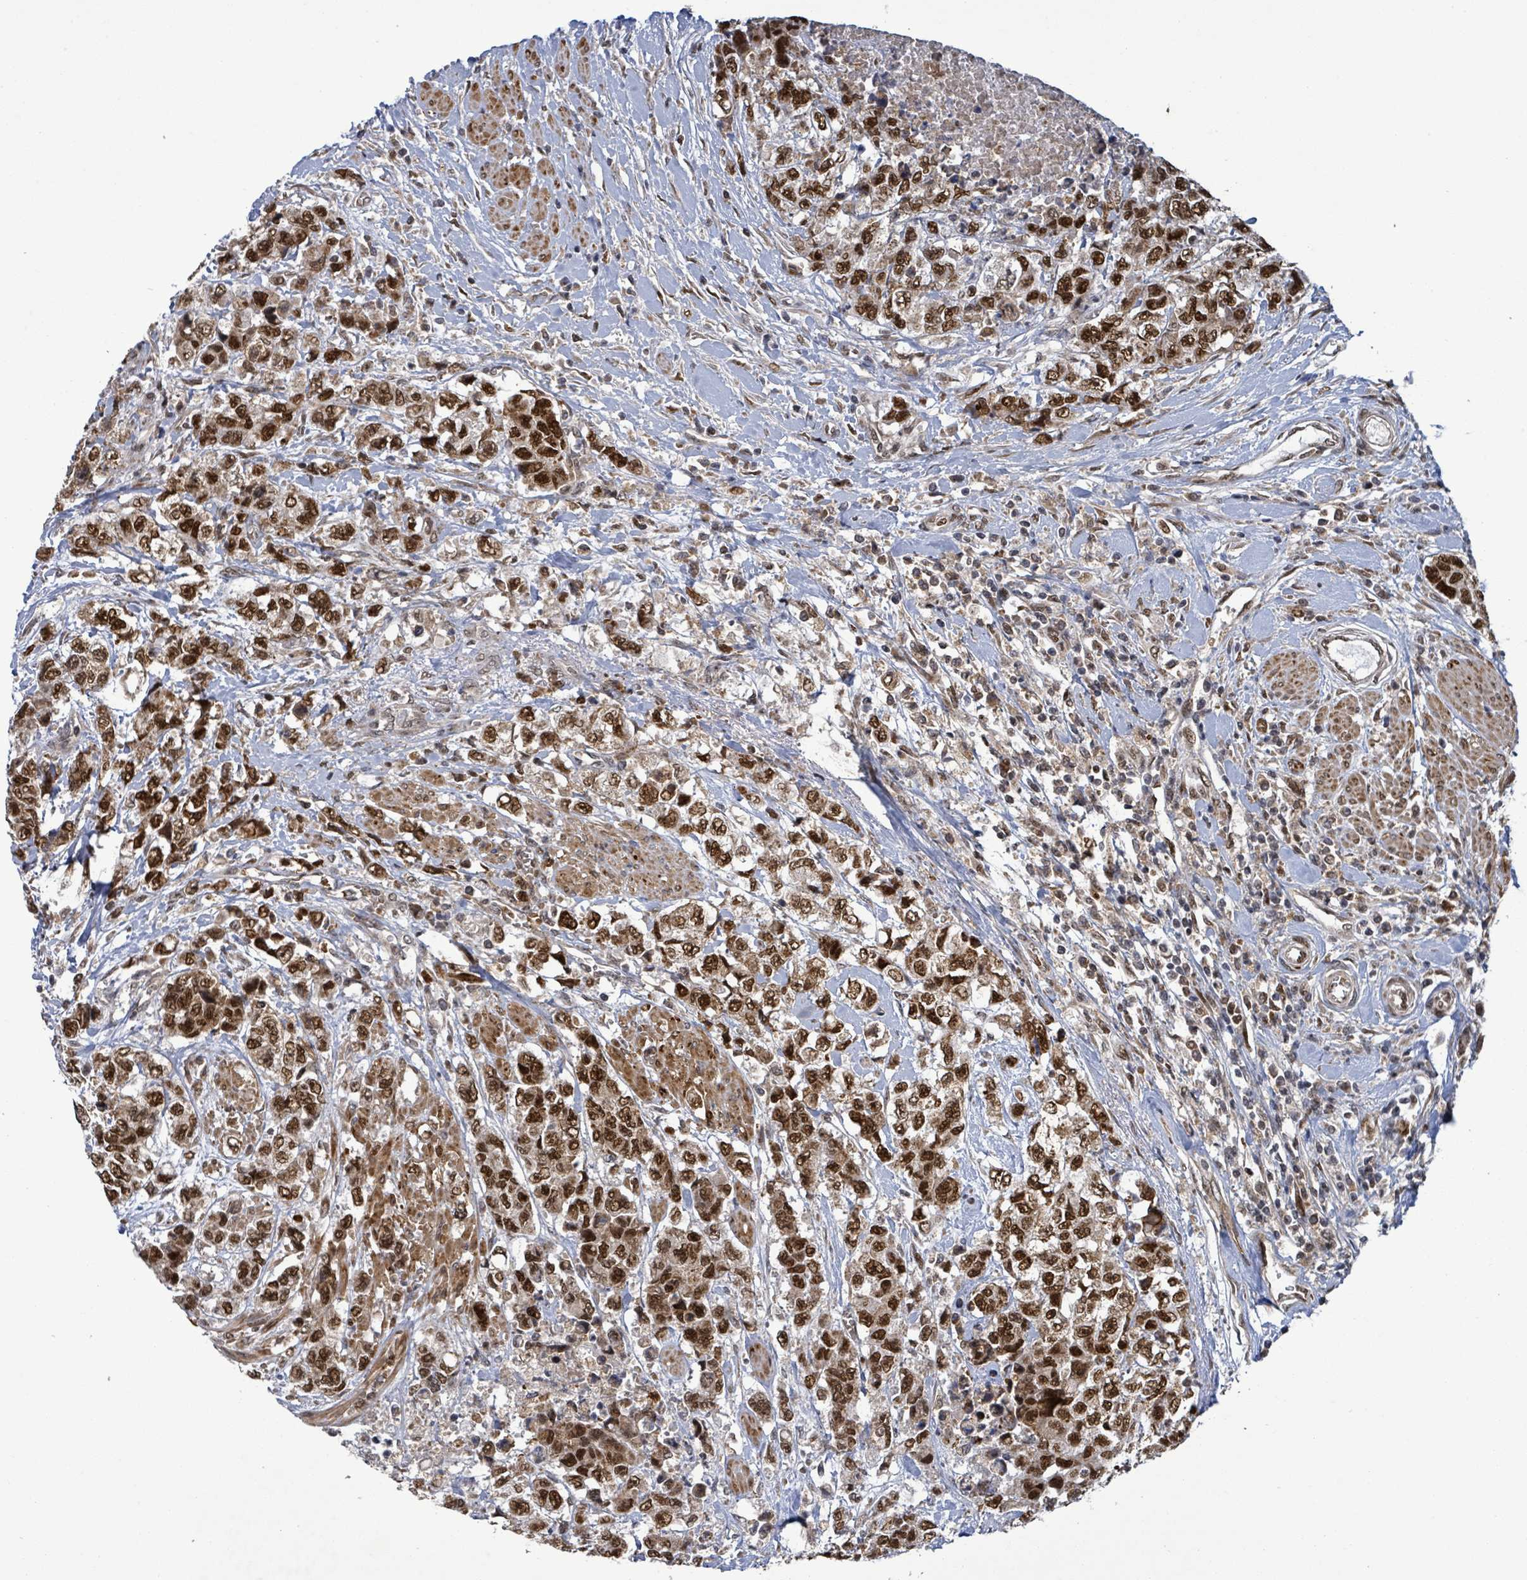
{"staining": {"intensity": "strong", "quantity": ">75%", "location": "nuclear"}, "tissue": "urothelial cancer", "cell_type": "Tumor cells", "image_type": "cancer", "snomed": [{"axis": "morphology", "description": "Urothelial carcinoma, High grade"}, {"axis": "topography", "description": "Urinary bladder"}], "caption": "An IHC photomicrograph of tumor tissue is shown. Protein staining in brown labels strong nuclear positivity in urothelial cancer within tumor cells. (Brightfield microscopy of DAB IHC at high magnification).", "gene": "PATZ1", "patient": {"sex": "female", "age": 78}}